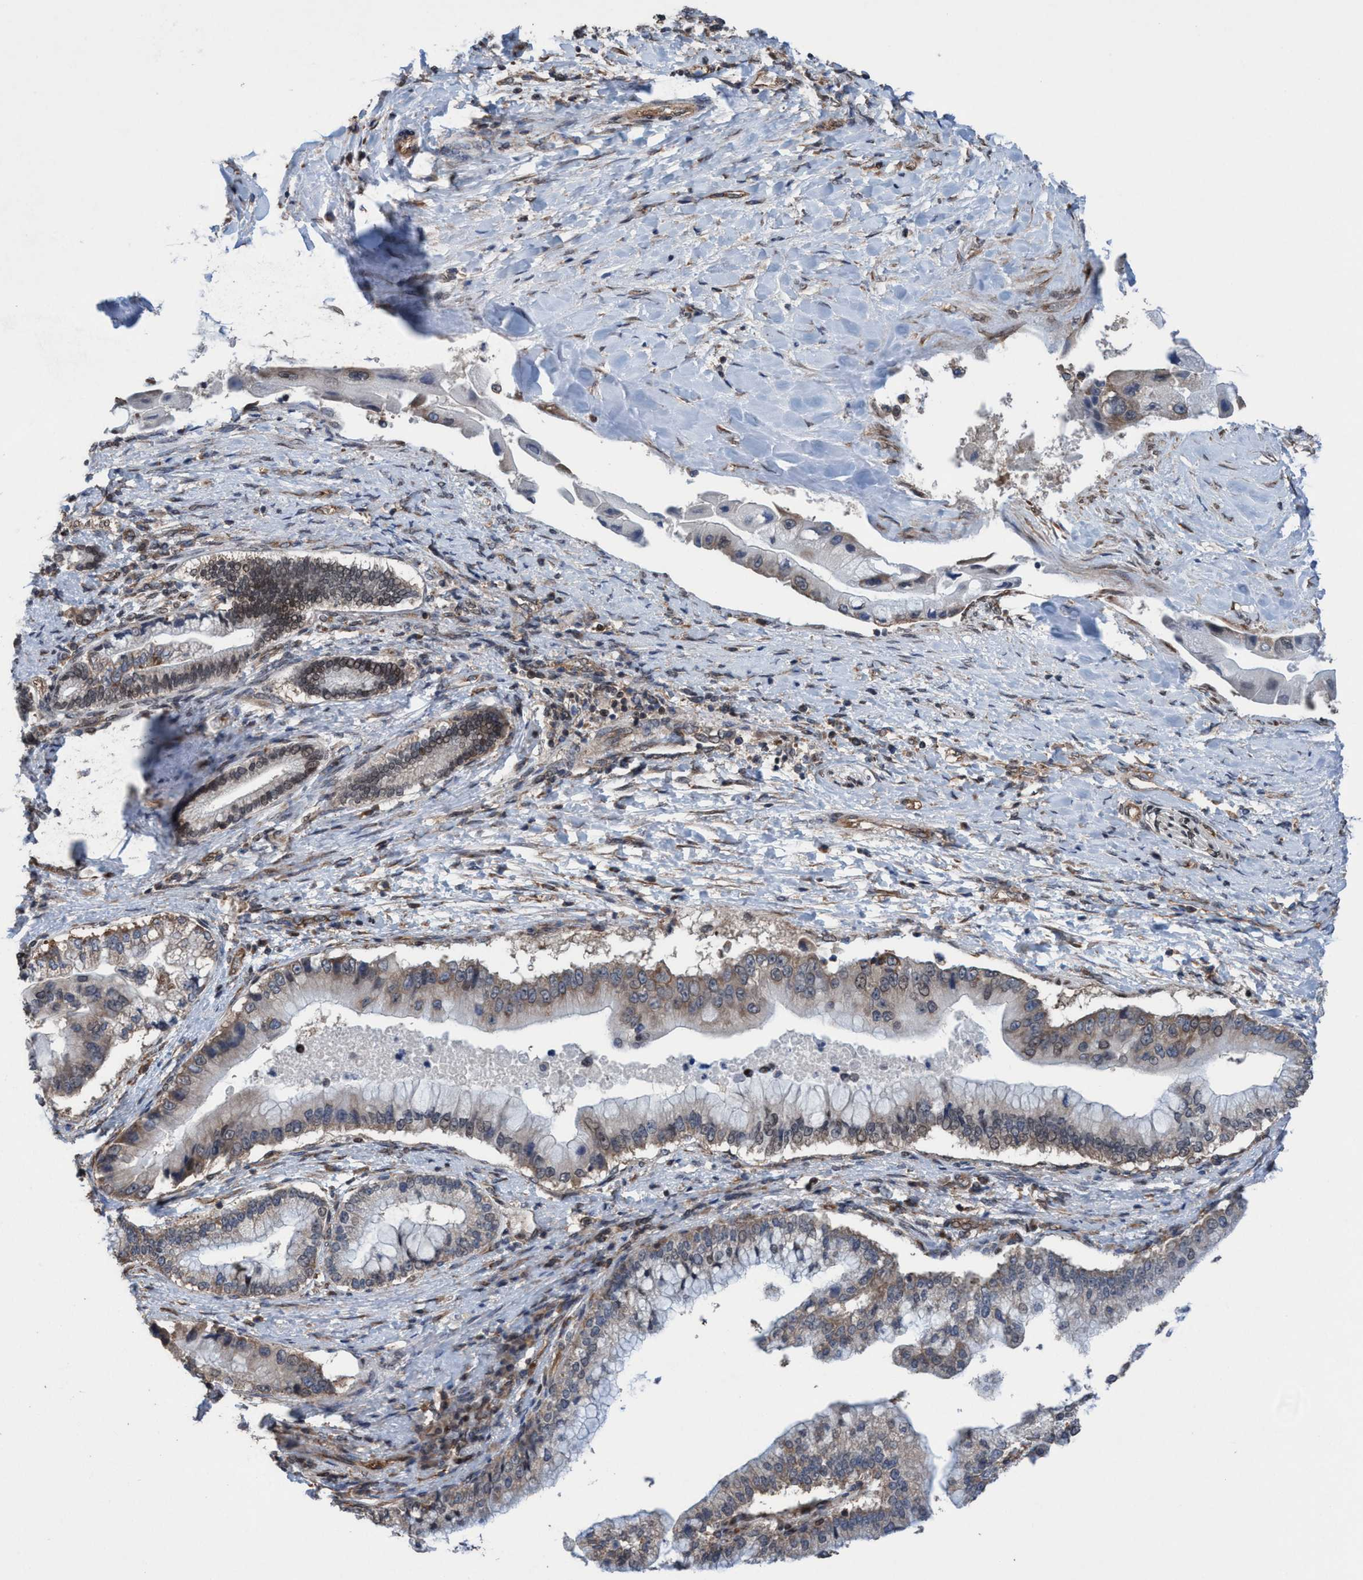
{"staining": {"intensity": "weak", "quantity": ">75%", "location": "cytoplasmic/membranous,nuclear"}, "tissue": "liver cancer", "cell_type": "Tumor cells", "image_type": "cancer", "snomed": [{"axis": "morphology", "description": "Cholangiocarcinoma"}, {"axis": "topography", "description": "Liver"}], "caption": "This is a photomicrograph of immunohistochemistry staining of liver cholangiocarcinoma, which shows weak staining in the cytoplasmic/membranous and nuclear of tumor cells.", "gene": "METAP2", "patient": {"sex": "male", "age": 50}}